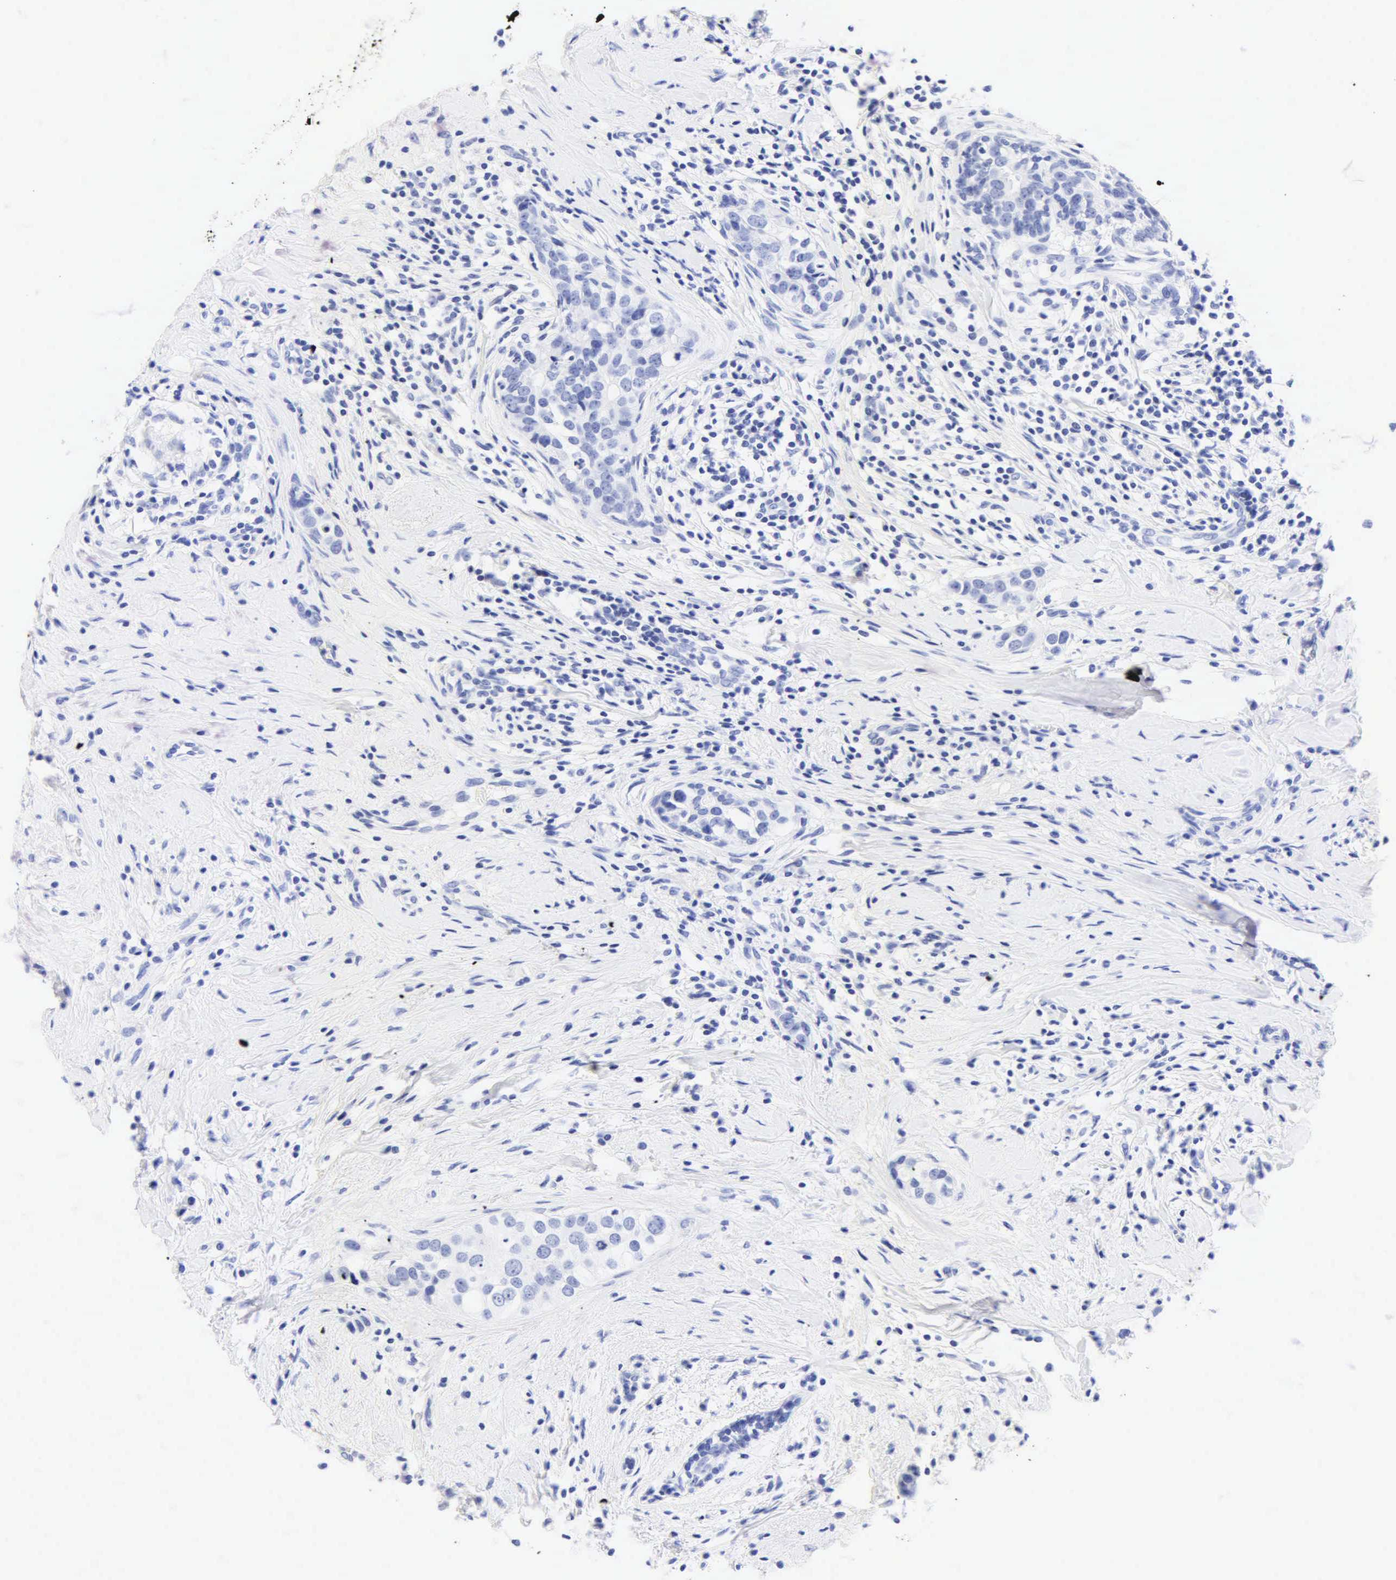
{"staining": {"intensity": "negative", "quantity": "none", "location": "none"}, "tissue": "breast cancer", "cell_type": "Tumor cells", "image_type": "cancer", "snomed": [{"axis": "morphology", "description": "Duct carcinoma"}, {"axis": "topography", "description": "Breast"}], "caption": "Breast cancer was stained to show a protein in brown. There is no significant positivity in tumor cells.", "gene": "DES", "patient": {"sex": "female", "age": 55}}